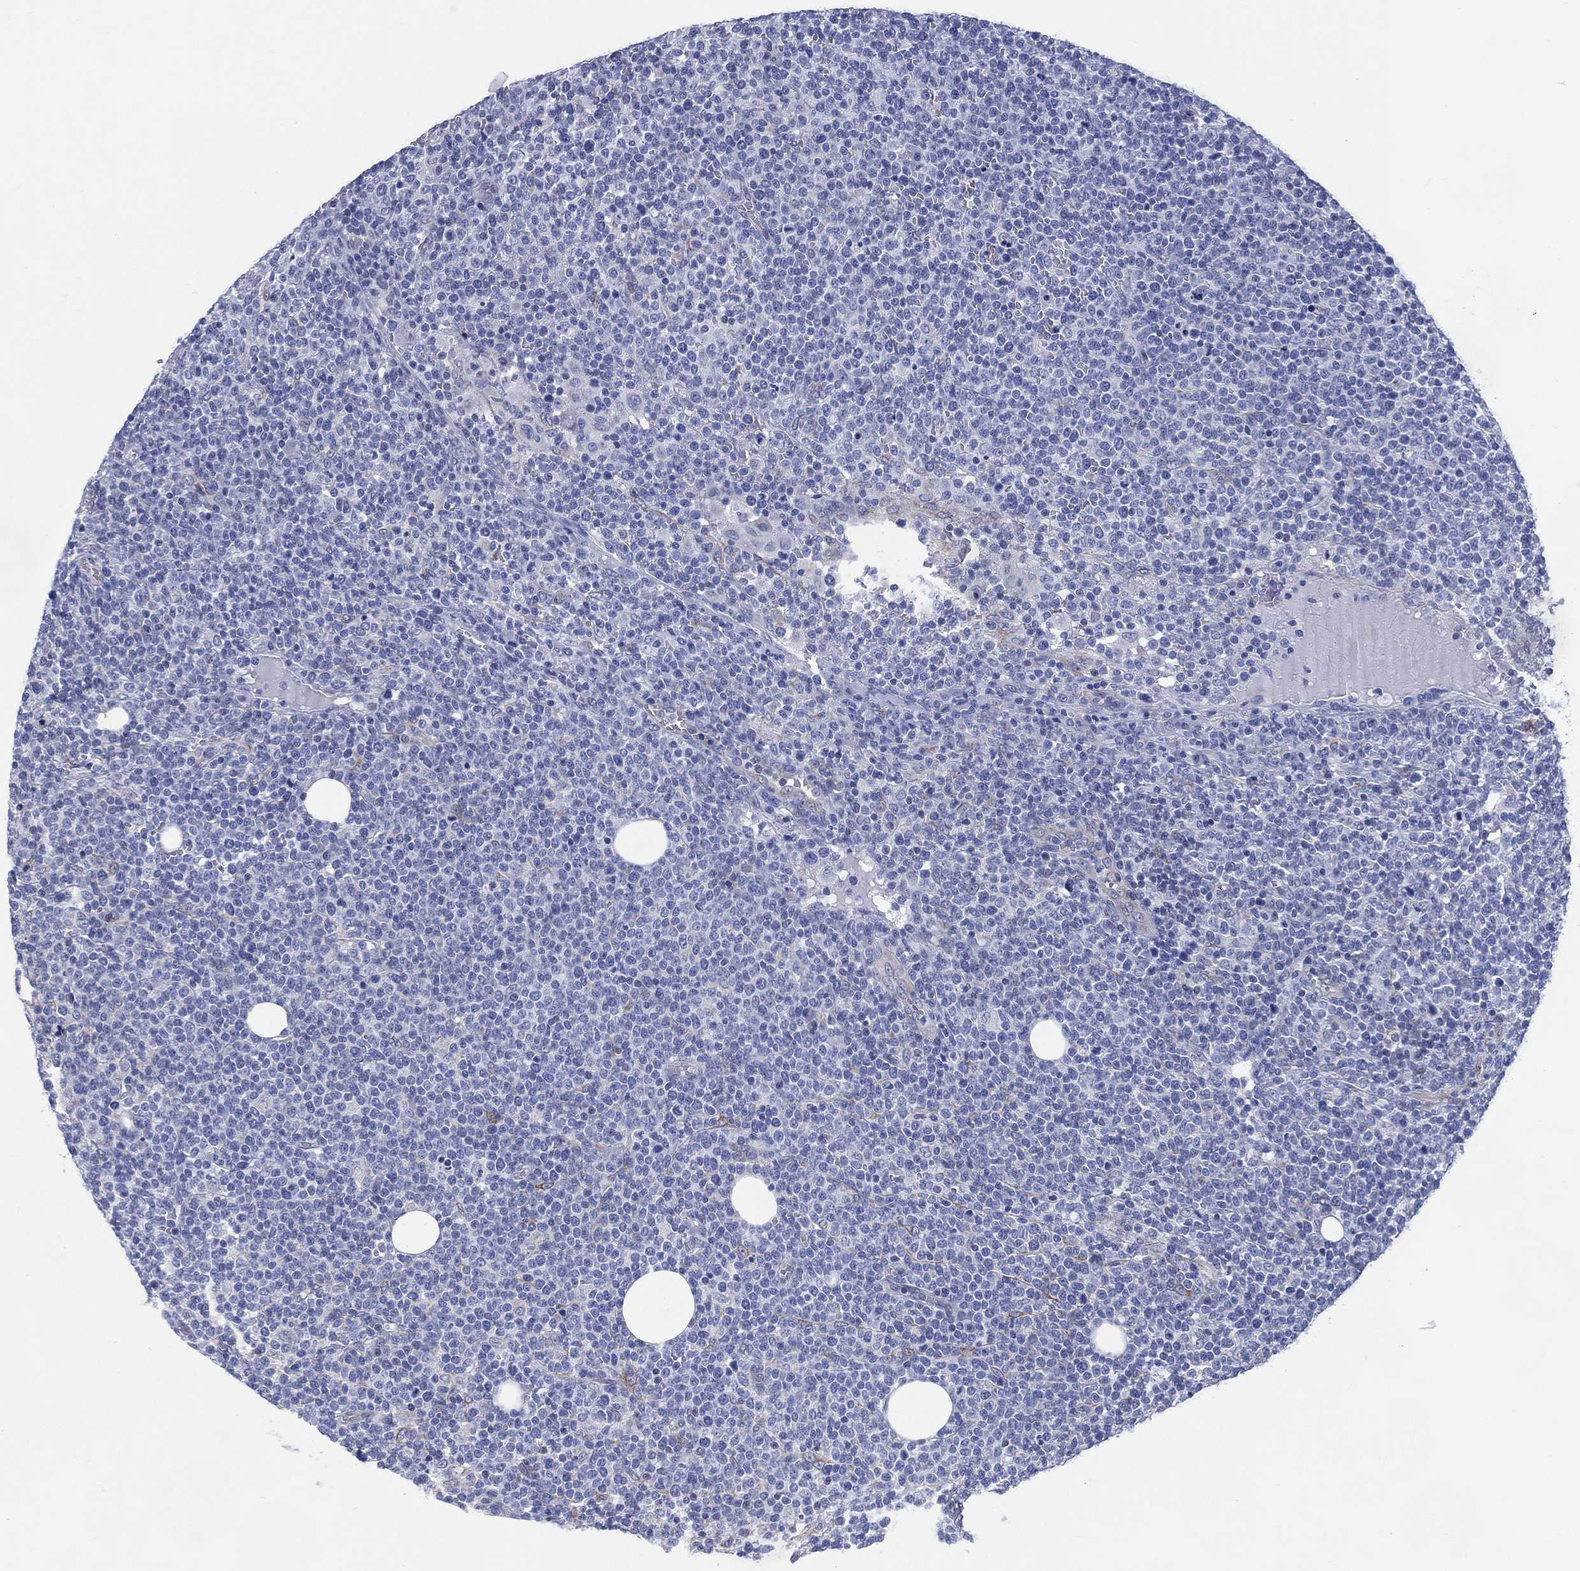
{"staining": {"intensity": "negative", "quantity": "none", "location": "none"}, "tissue": "lymphoma", "cell_type": "Tumor cells", "image_type": "cancer", "snomed": [{"axis": "morphology", "description": "Malignant lymphoma, non-Hodgkin's type, High grade"}, {"axis": "topography", "description": "Lymph node"}], "caption": "Immunohistochemistry of human high-grade malignant lymphoma, non-Hodgkin's type demonstrates no staining in tumor cells.", "gene": "DDI1", "patient": {"sex": "male", "age": 61}}